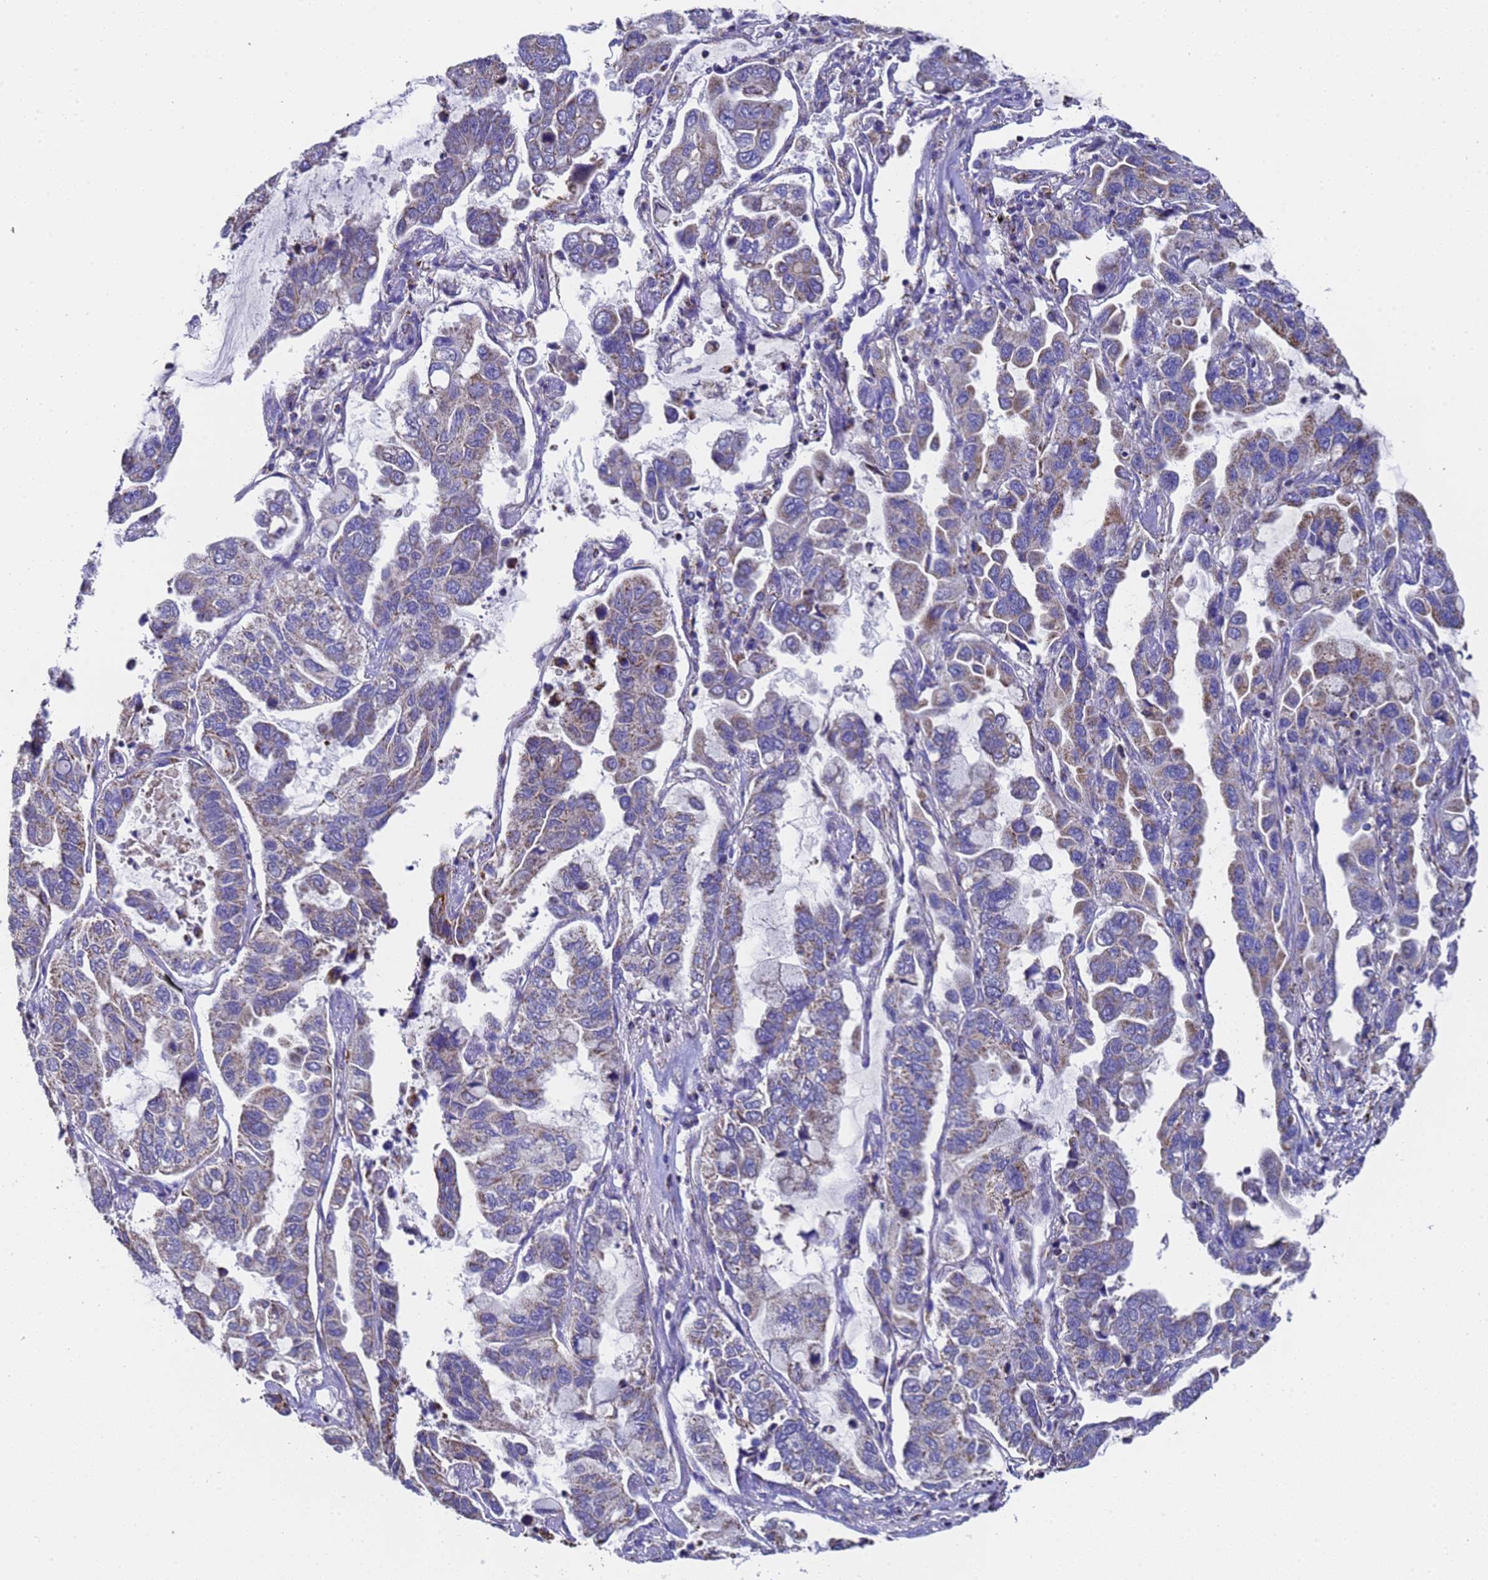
{"staining": {"intensity": "weak", "quantity": "25%-75%", "location": "cytoplasmic/membranous"}, "tissue": "lung cancer", "cell_type": "Tumor cells", "image_type": "cancer", "snomed": [{"axis": "morphology", "description": "Adenocarcinoma, NOS"}, {"axis": "topography", "description": "Lung"}], "caption": "Tumor cells show weak cytoplasmic/membranous staining in about 25%-75% of cells in lung adenocarcinoma. The protein of interest is shown in brown color, while the nuclei are stained blue.", "gene": "MRPS12", "patient": {"sex": "male", "age": 64}}